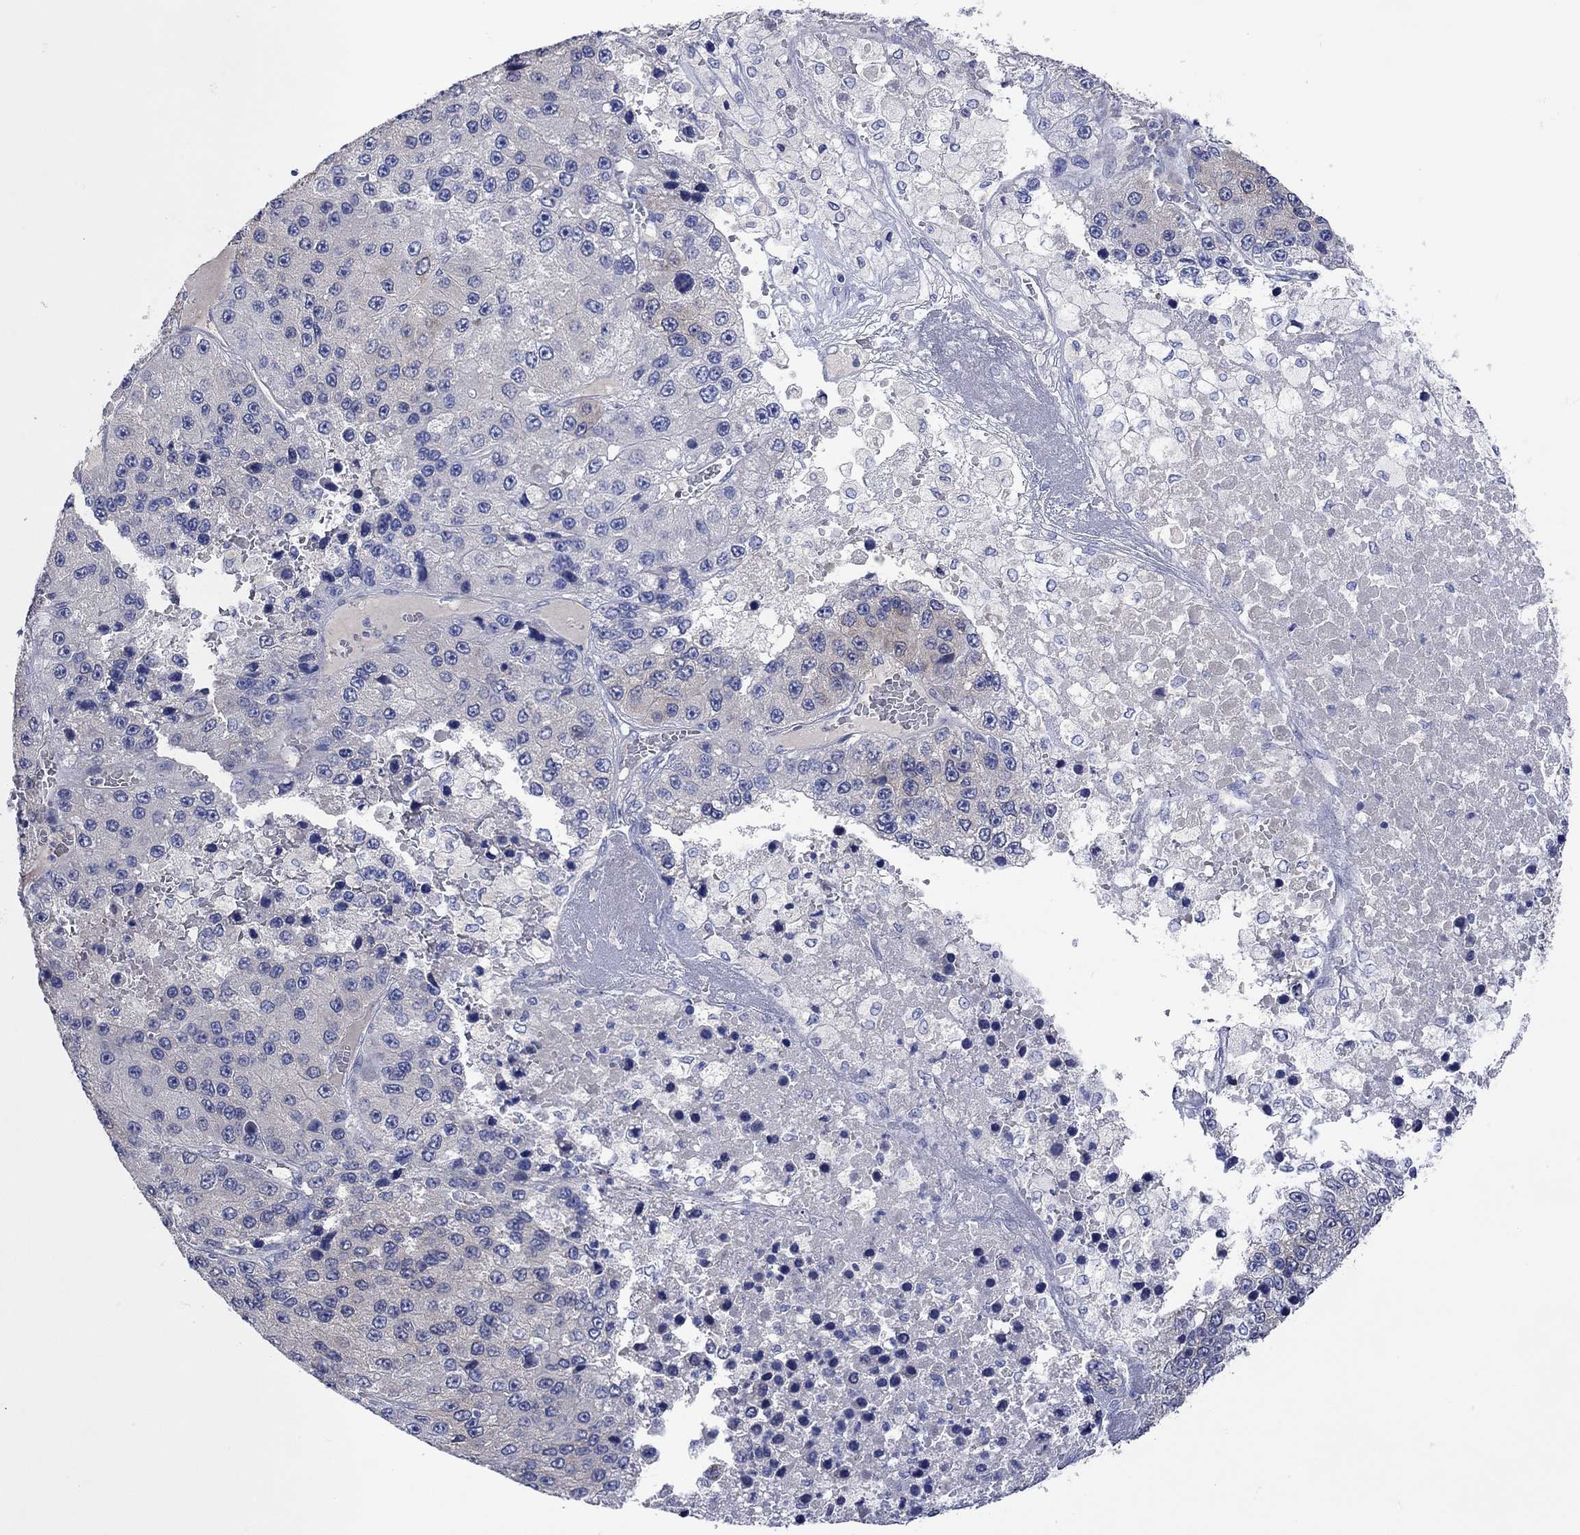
{"staining": {"intensity": "negative", "quantity": "none", "location": "none"}, "tissue": "liver cancer", "cell_type": "Tumor cells", "image_type": "cancer", "snomed": [{"axis": "morphology", "description": "Carcinoma, Hepatocellular, NOS"}, {"axis": "topography", "description": "Liver"}], "caption": "Liver hepatocellular carcinoma stained for a protein using IHC exhibits no staining tumor cells.", "gene": "MSI1", "patient": {"sex": "female", "age": 73}}